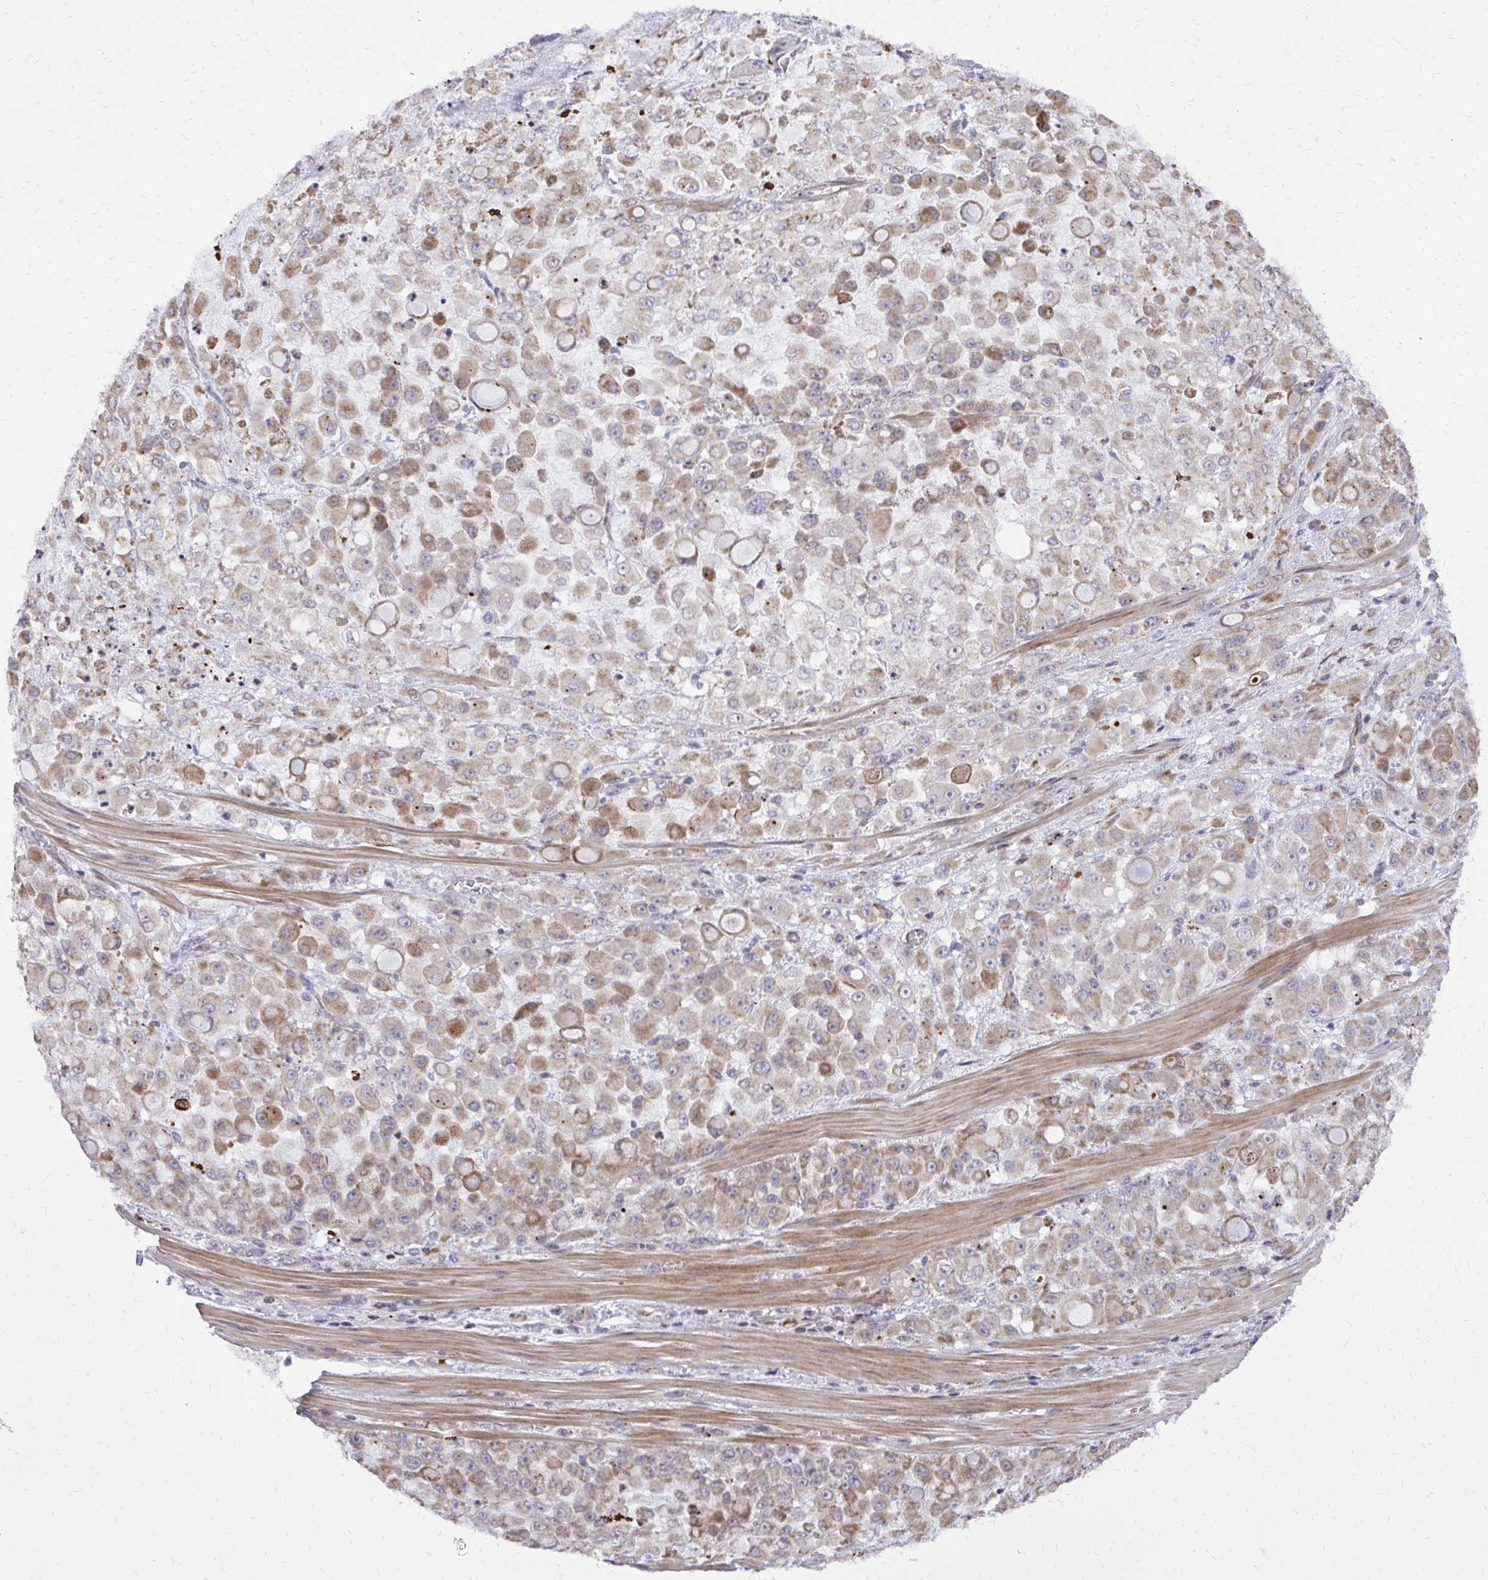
{"staining": {"intensity": "weak", "quantity": ">75%", "location": "cytoplasmic/membranous"}, "tissue": "stomach cancer", "cell_type": "Tumor cells", "image_type": "cancer", "snomed": [{"axis": "morphology", "description": "Adenocarcinoma, NOS"}, {"axis": "topography", "description": "Stomach"}], "caption": "Stomach cancer (adenocarcinoma) stained with DAB immunohistochemistry exhibits low levels of weak cytoplasmic/membranous positivity in about >75% of tumor cells. (DAB (3,3'-diaminobenzidine) IHC, brown staining for protein, blue staining for nuclei).", "gene": "ABCC3", "patient": {"sex": "female", "age": 76}}